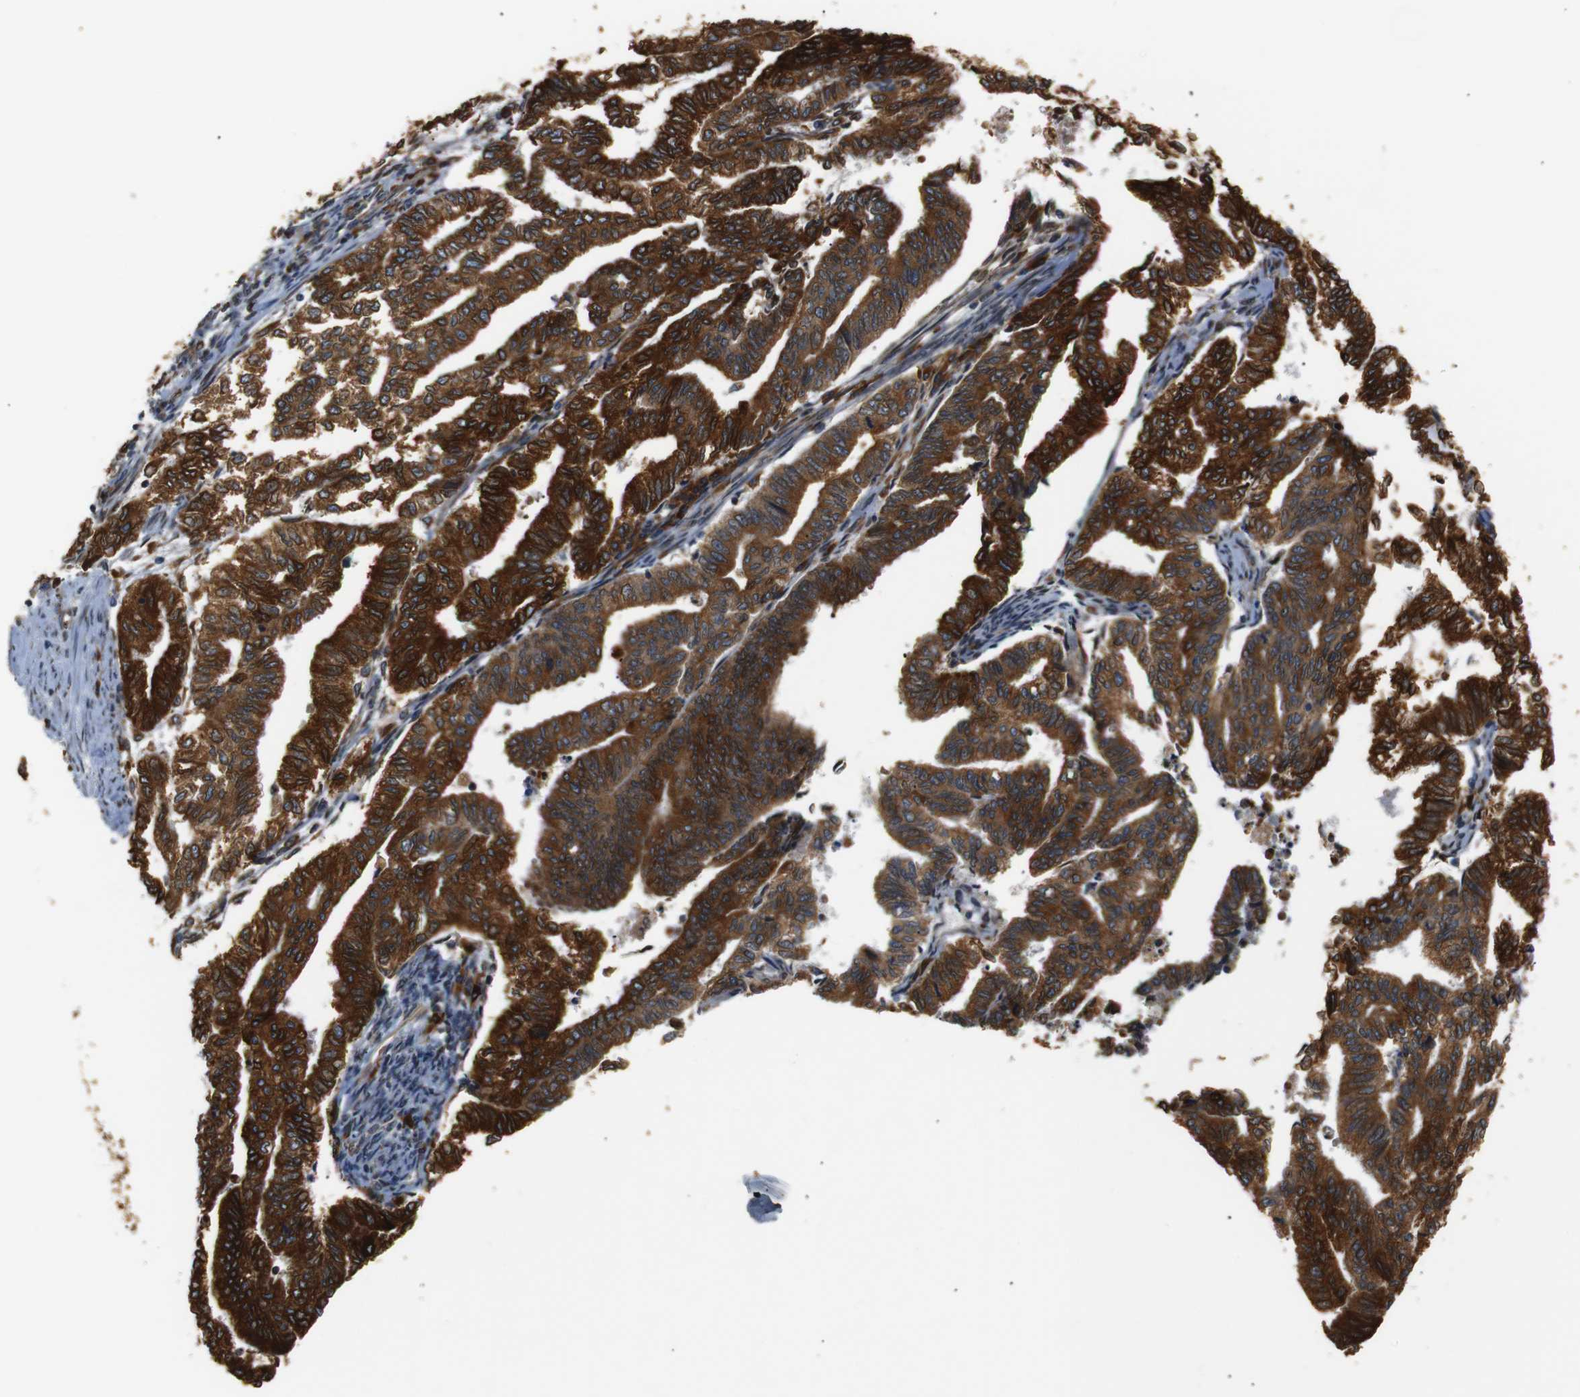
{"staining": {"intensity": "strong", "quantity": ">75%", "location": "cytoplasmic/membranous"}, "tissue": "endometrial cancer", "cell_type": "Tumor cells", "image_type": "cancer", "snomed": [{"axis": "morphology", "description": "Adenocarcinoma, NOS"}, {"axis": "topography", "description": "Endometrium"}], "caption": "Tumor cells display high levels of strong cytoplasmic/membranous staining in approximately >75% of cells in human endometrial cancer (adenocarcinoma).", "gene": "TMED2", "patient": {"sex": "female", "age": 79}}